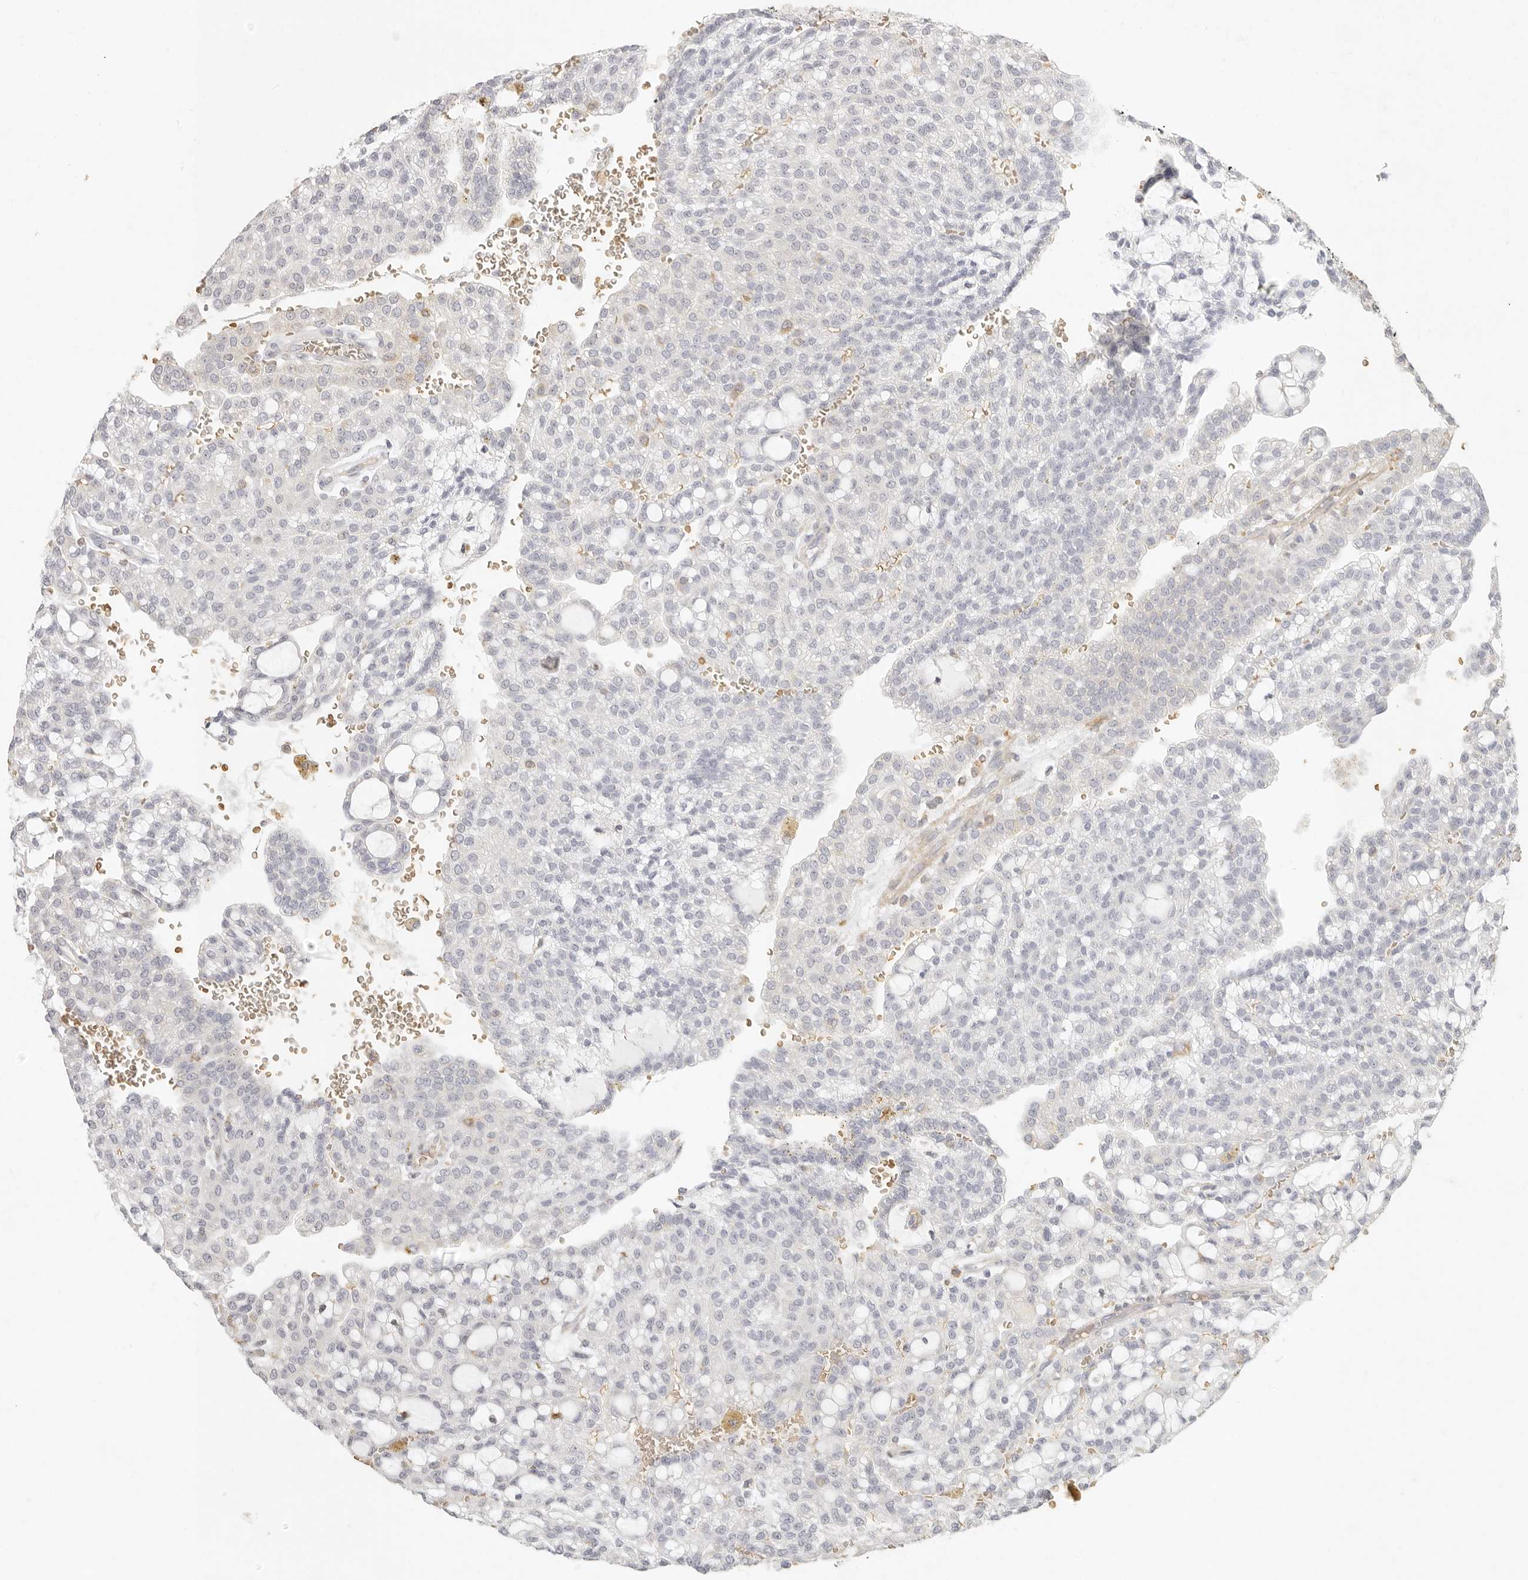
{"staining": {"intensity": "negative", "quantity": "none", "location": "none"}, "tissue": "renal cancer", "cell_type": "Tumor cells", "image_type": "cancer", "snomed": [{"axis": "morphology", "description": "Adenocarcinoma, NOS"}, {"axis": "topography", "description": "Kidney"}], "caption": "Tumor cells show no significant protein expression in renal cancer (adenocarcinoma).", "gene": "NIBAN1", "patient": {"sex": "male", "age": 63}}